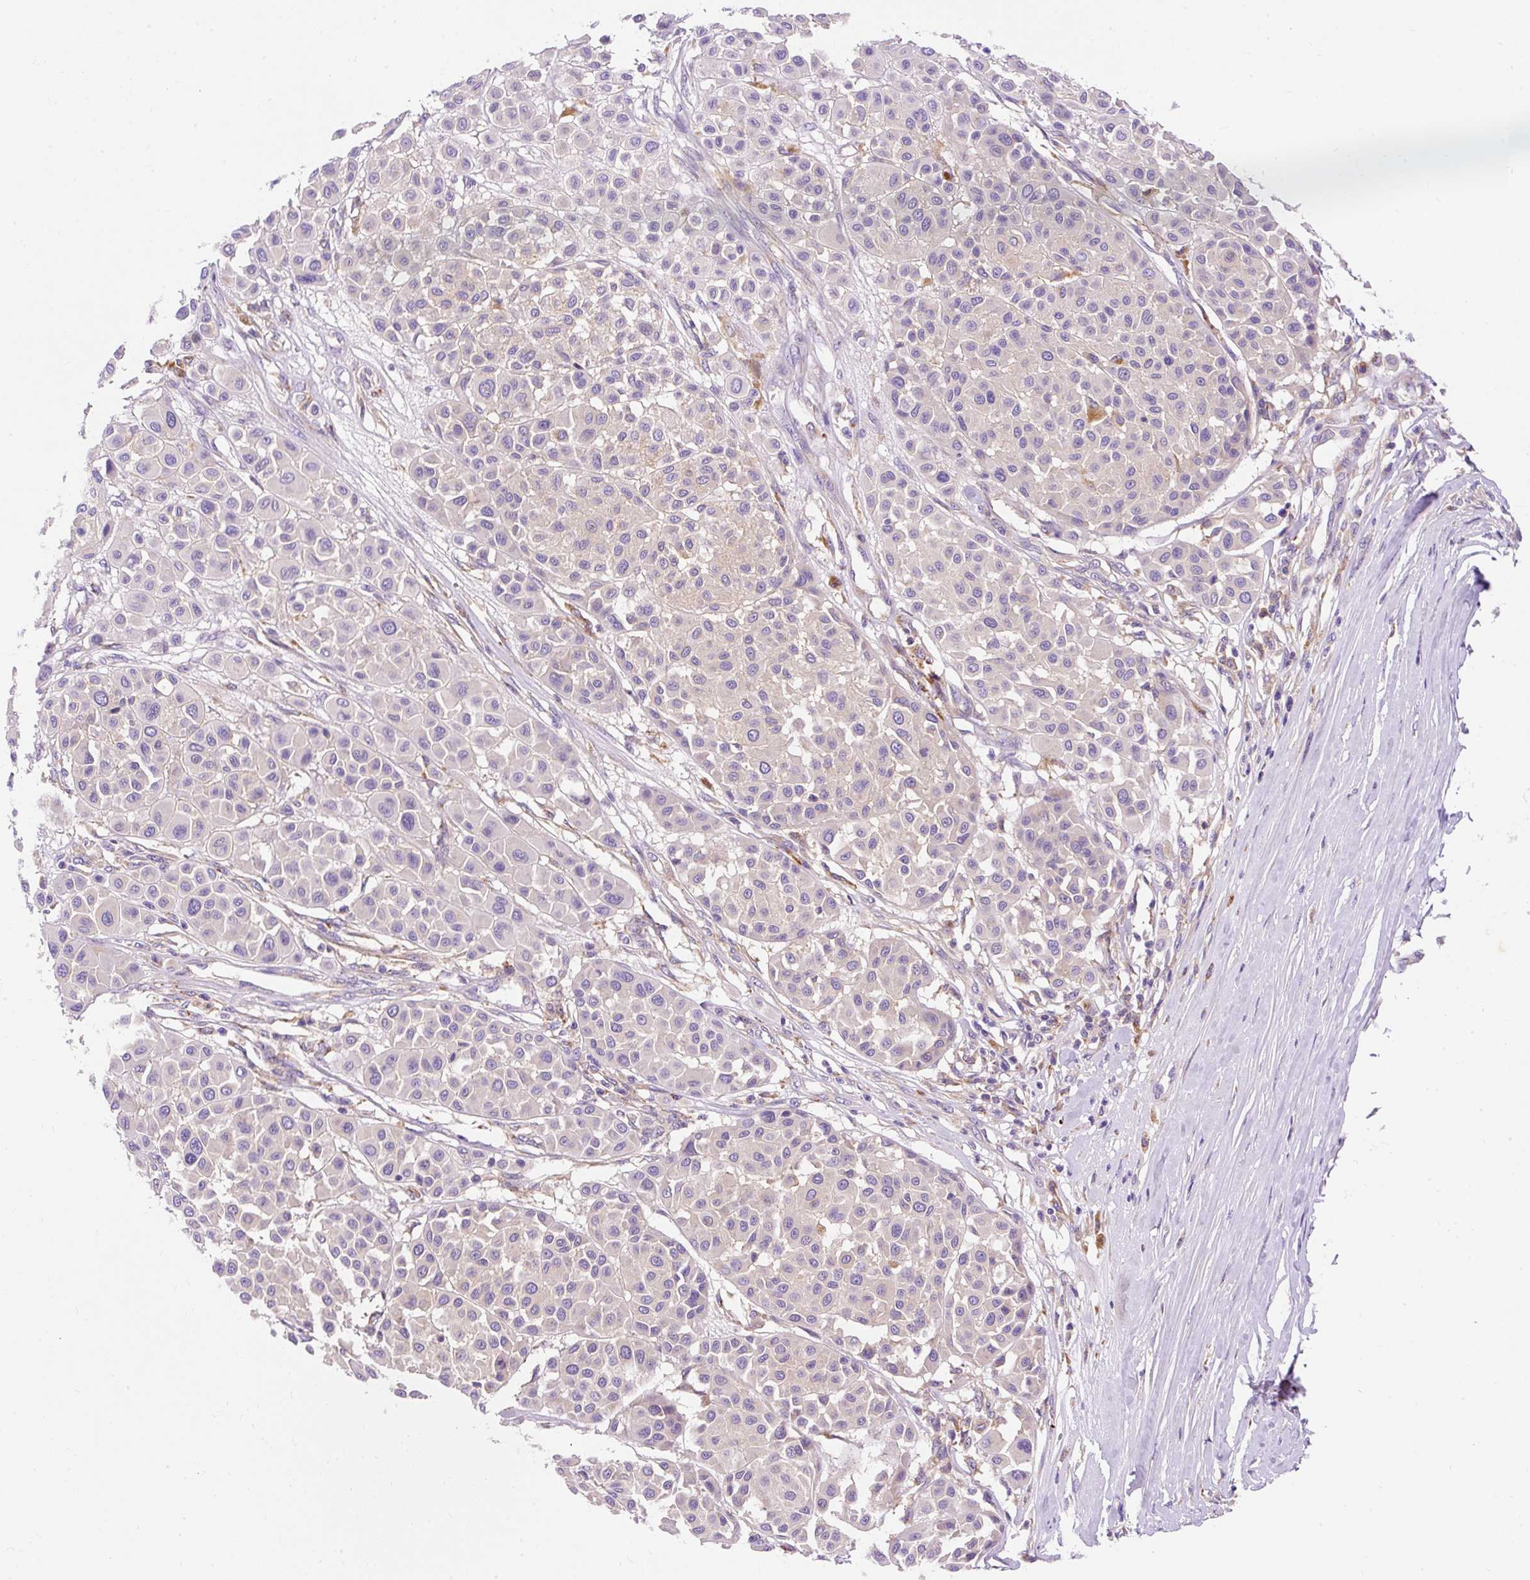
{"staining": {"intensity": "negative", "quantity": "none", "location": "none"}, "tissue": "melanoma", "cell_type": "Tumor cells", "image_type": "cancer", "snomed": [{"axis": "morphology", "description": "Malignant melanoma, Metastatic site"}, {"axis": "topography", "description": "Soft tissue"}], "caption": "High magnification brightfield microscopy of malignant melanoma (metastatic site) stained with DAB (brown) and counterstained with hematoxylin (blue): tumor cells show no significant expression.", "gene": "OR4K15", "patient": {"sex": "male", "age": 41}}